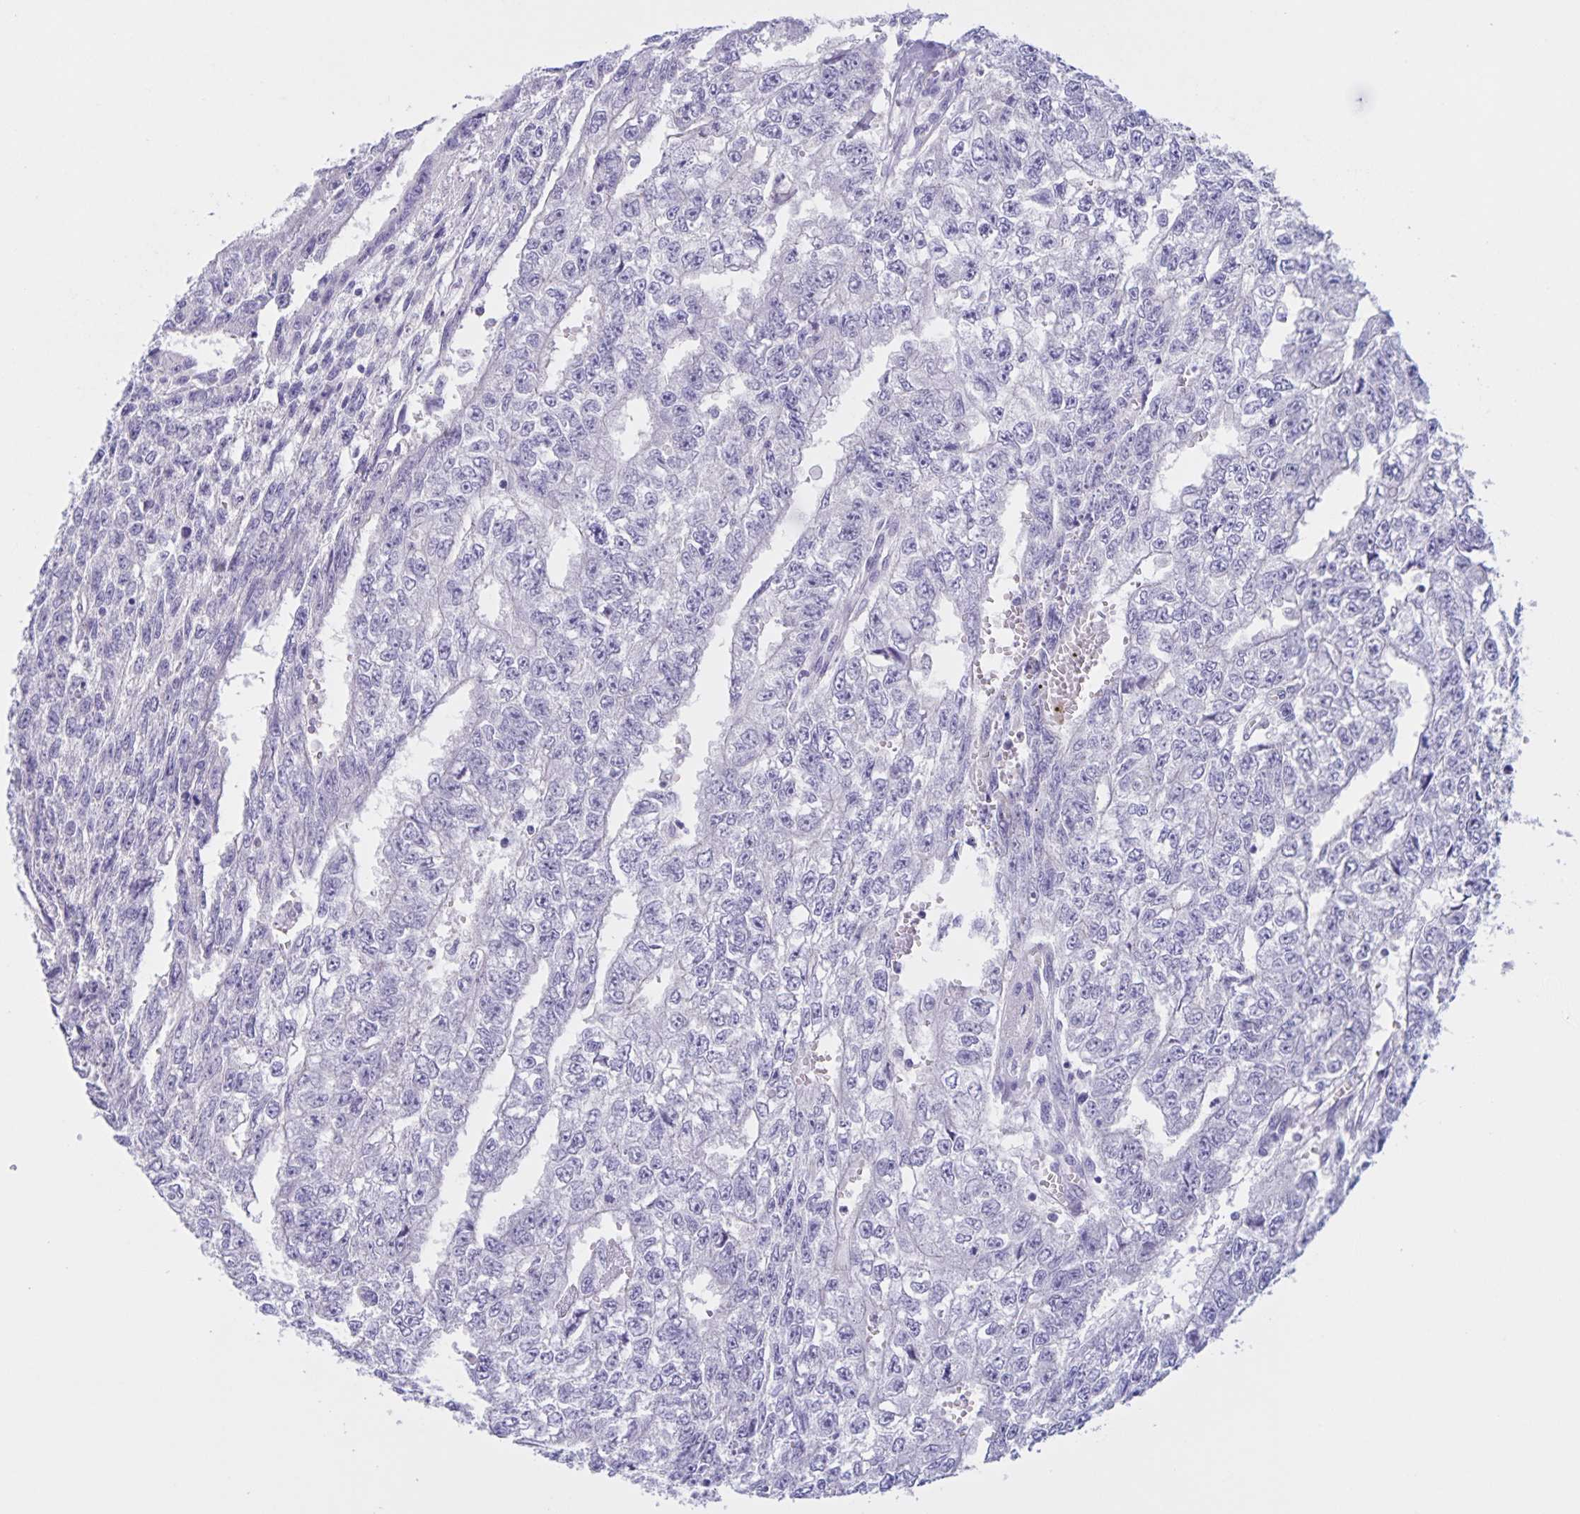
{"staining": {"intensity": "negative", "quantity": "none", "location": "none"}, "tissue": "testis cancer", "cell_type": "Tumor cells", "image_type": "cancer", "snomed": [{"axis": "morphology", "description": "Carcinoma, Embryonal, NOS"}, {"axis": "morphology", "description": "Teratoma, malignant, NOS"}, {"axis": "topography", "description": "Testis"}], "caption": "DAB (3,3'-diaminobenzidine) immunohistochemical staining of human testis embryonal carcinoma shows no significant staining in tumor cells.", "gene": "DMGDH", "patient": {"sex": "male", "age": 24}}